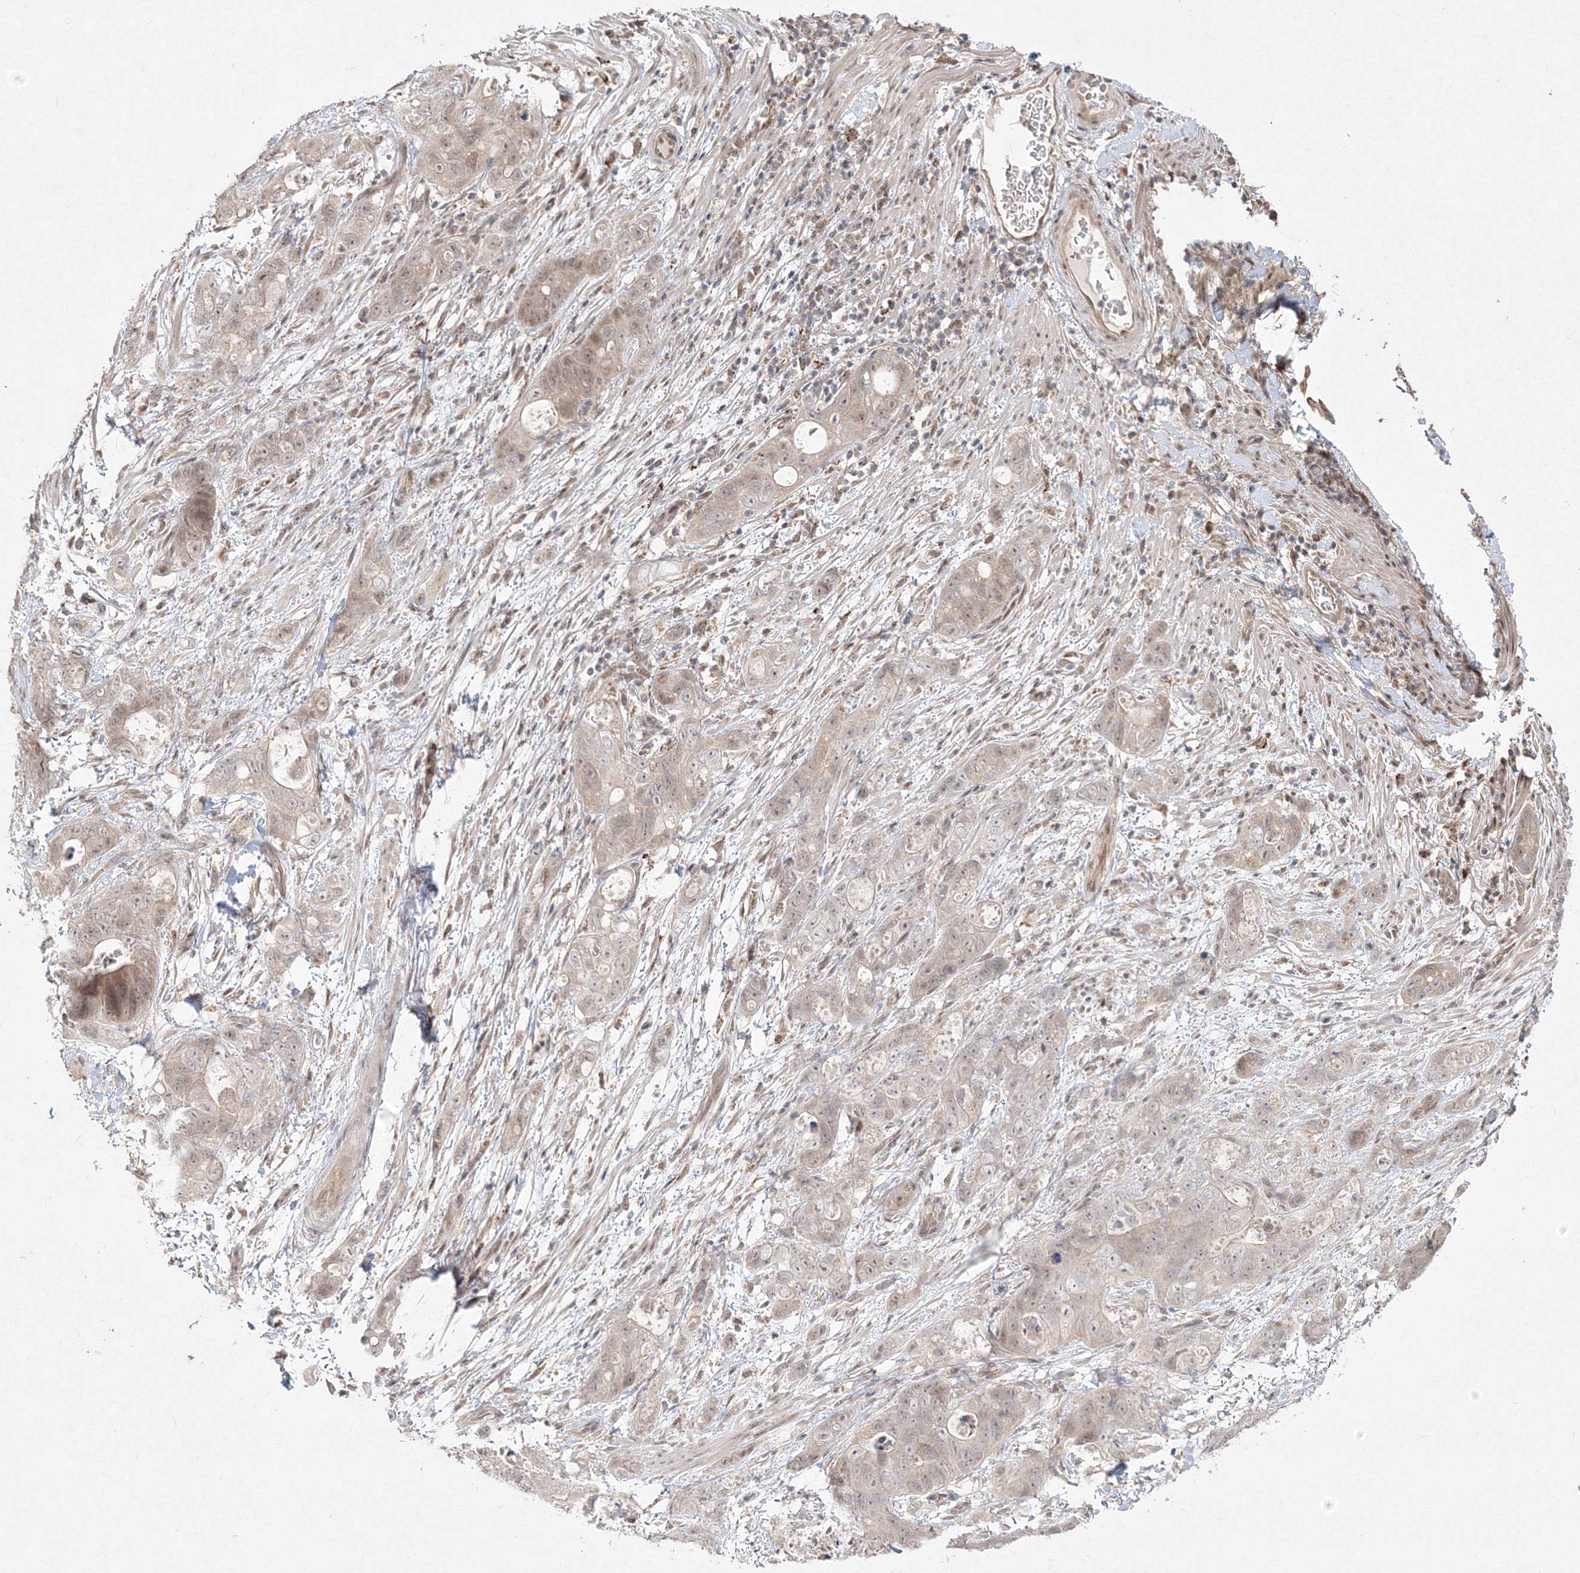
{"staining": {"intensity": "weak", "quantity": "25%-75%", "location": "nuclear"}, "tissue": "stomach cancer", "cell_type": "Tumor cells", "image_type": "cancer", "snomed": [{"axis": "morphology", "description": "Normal tissue, NOS"}, {"axis": "morphology", "description": "Adenocarcinoma, NOS"}, {"axis": "topography", "description": "Stomach"}], "caption": "Immunohistochemistry (DAB) staining of stomach cancer (adenocarcinoma) shows weak nuclear protein staining in about 25%-75% of tumor cells.", "gene": "COPS4", "patient": {"sex": "female", "age": 89}}